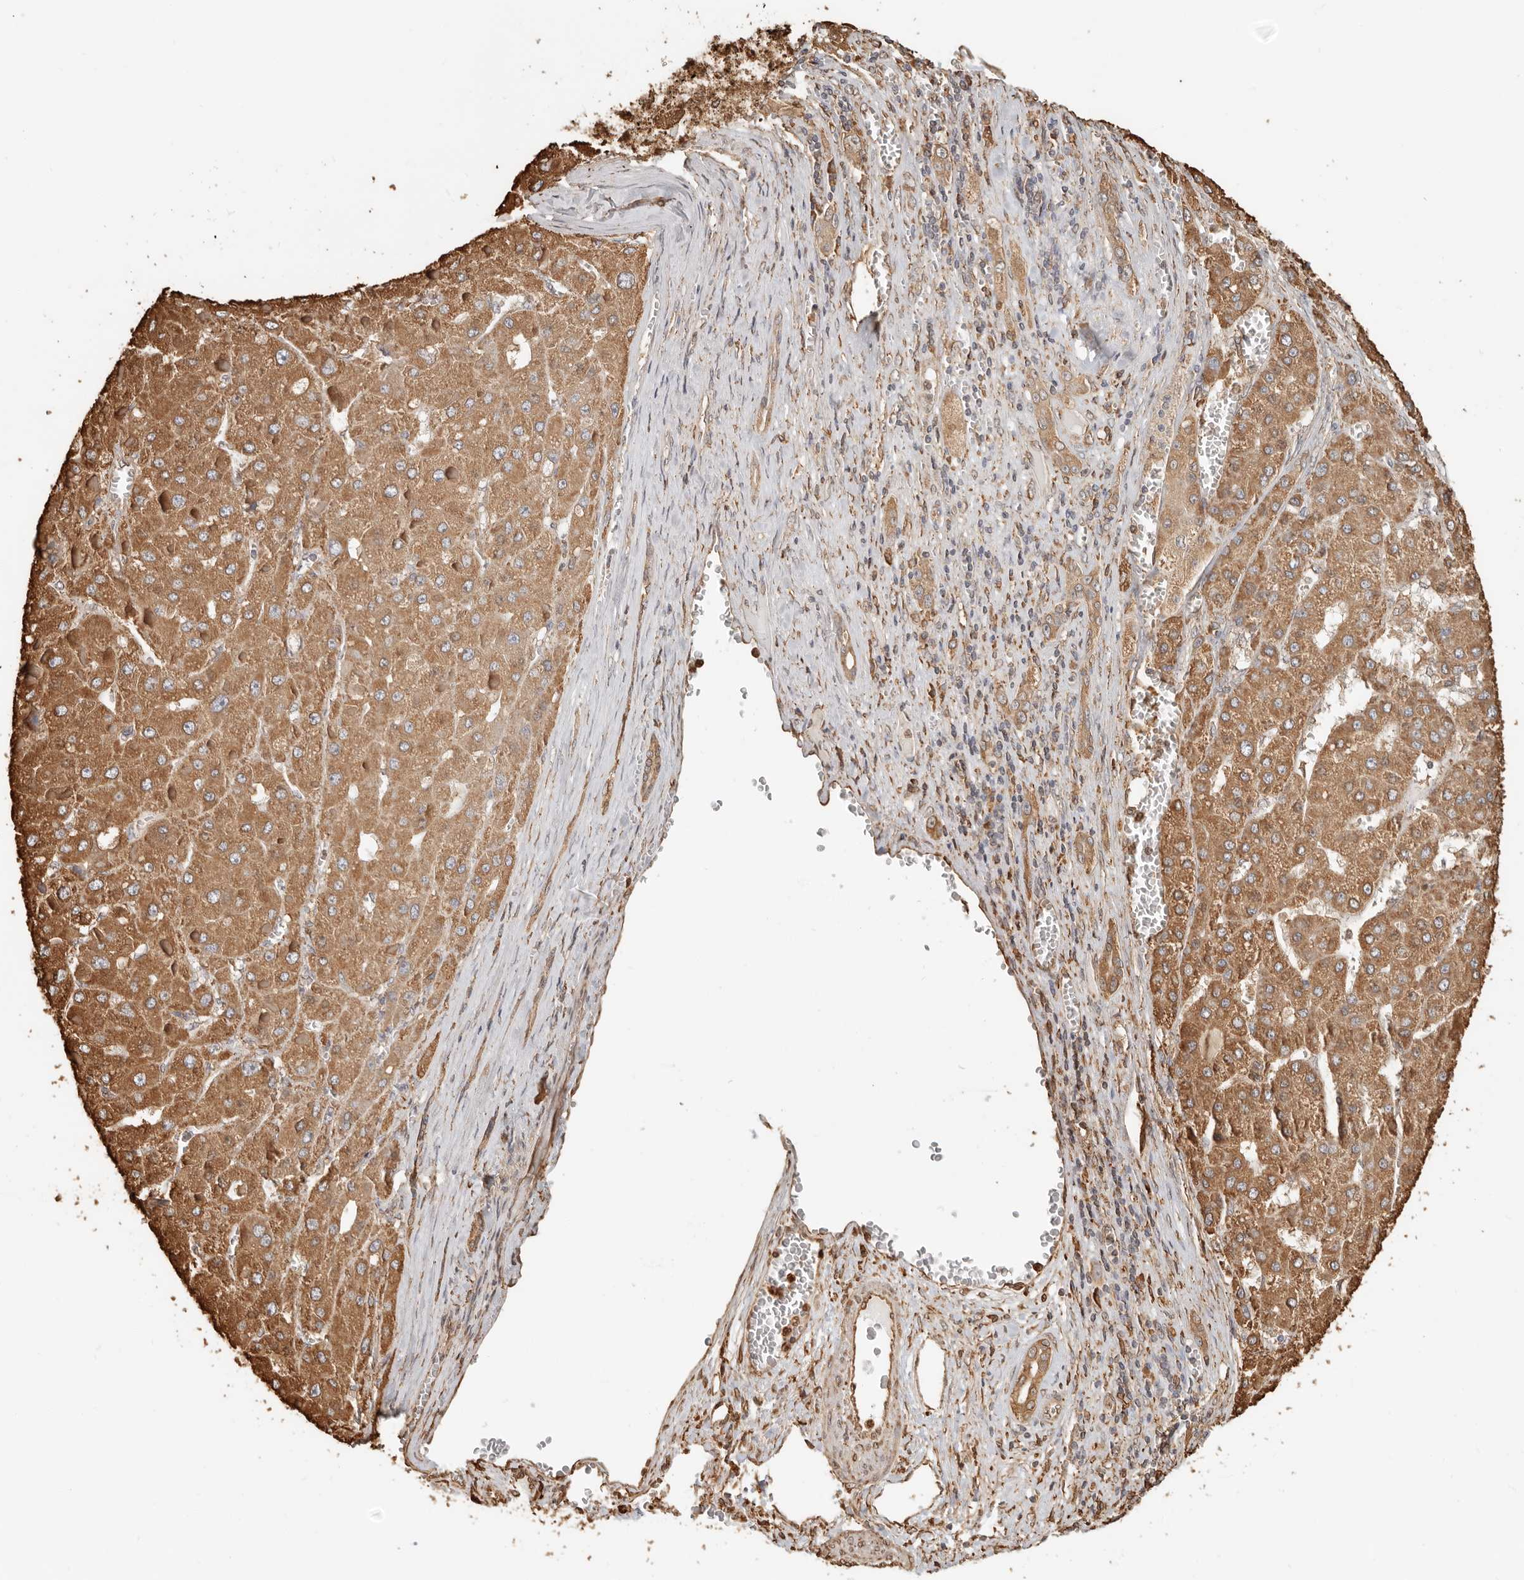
{"staining": {"intensity": "moderate", "quantity": ">75%", "location": "cytoplasmic/membranous"}, "tissue": "liver cancer", "cell_type": "Tumor cells", "image_type": "cancer", "snomed": [{"axis": "morphology", "description": "Carcinoma, Hepatocellular, NOS"}, {"axis": "topography", "description": "Liver"}], "caption": "Approximately >75% of tumor cells in hepatocellular carcinoma (liver) reveal moderate cytoplasmic/membranous protein positivity as visualized by brown immunohistochemical staining.", "gene": "ARHGEF10L", "patient": {"sex": "female", "age": 73}}